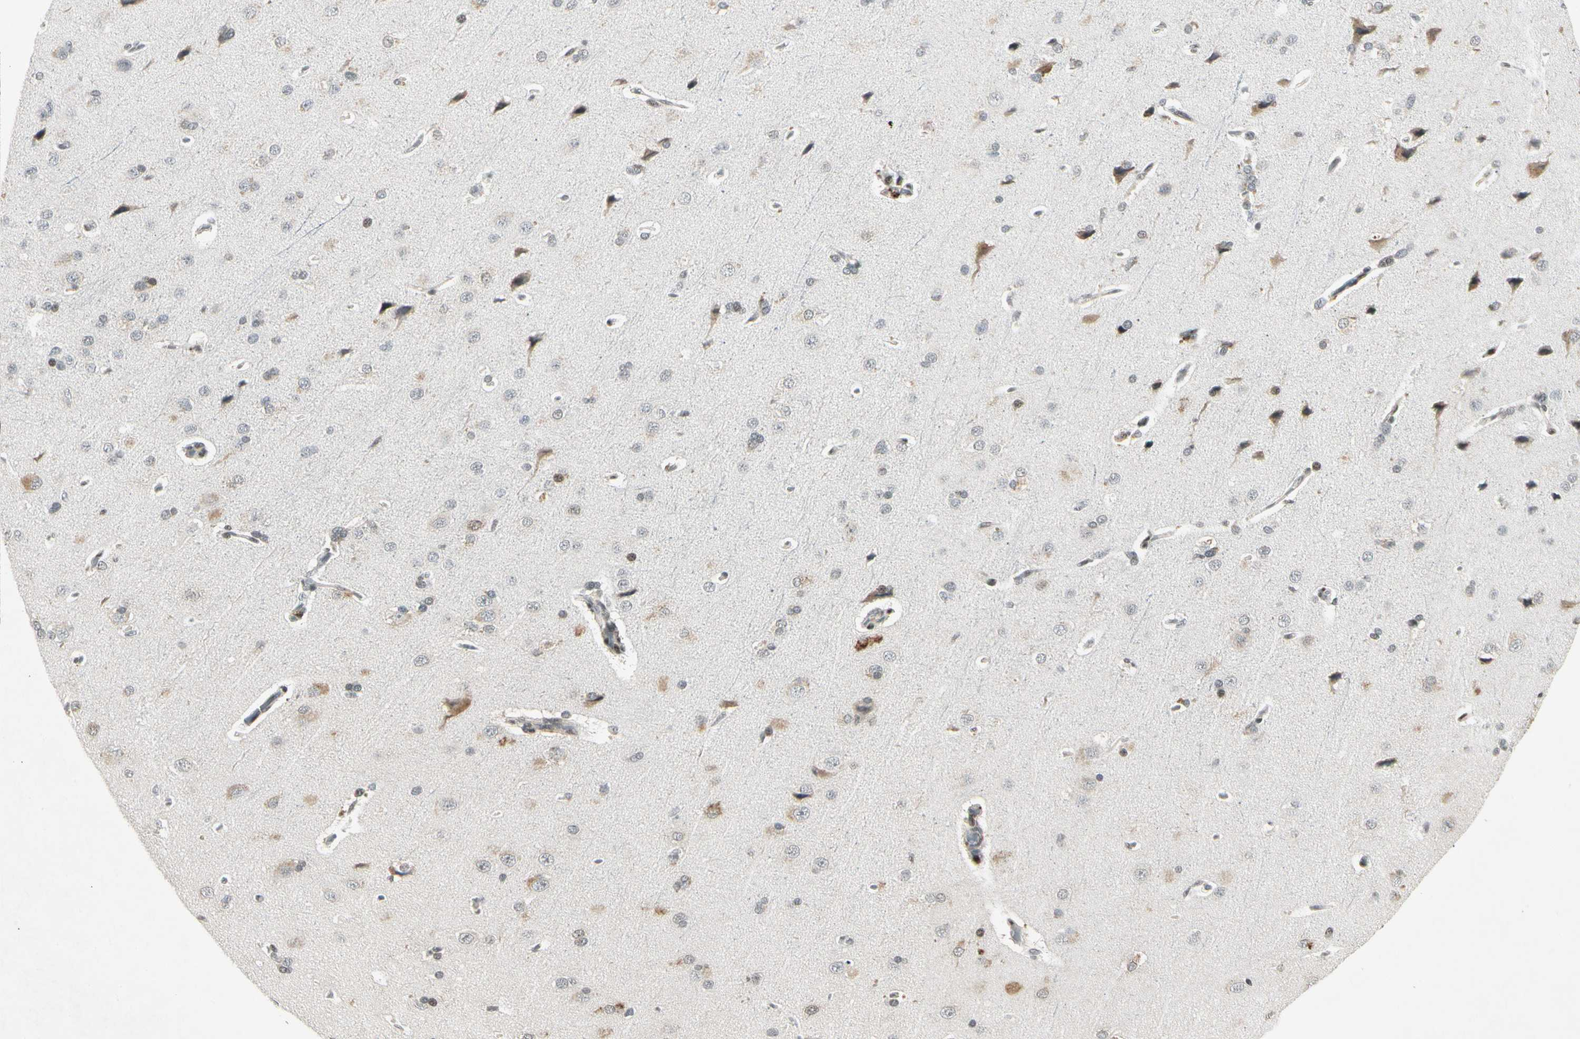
{"staining": {"intensity": "moderate", "quantity": "25%-75%", "location": "nuclear"}, "tissue": "cerebral cortex", "cell_type": "Endothelial cells", "image_type": "normal", "snomed": [{"axis": "morphology", "description": "Normal tissue, NOS"}, {"axis": "topography", "description": "Cerebral cortex"}], "caption": "Immunohistochemistry (IHC) micrograph of benign human cerebral cortex stained for a protein (brown), which shows medium levels of moderate nuclear staining in about 25%-75% of endothelial cells.", "gene": "FOXJ2", "patient": {"sex": "male", "age": 62}}